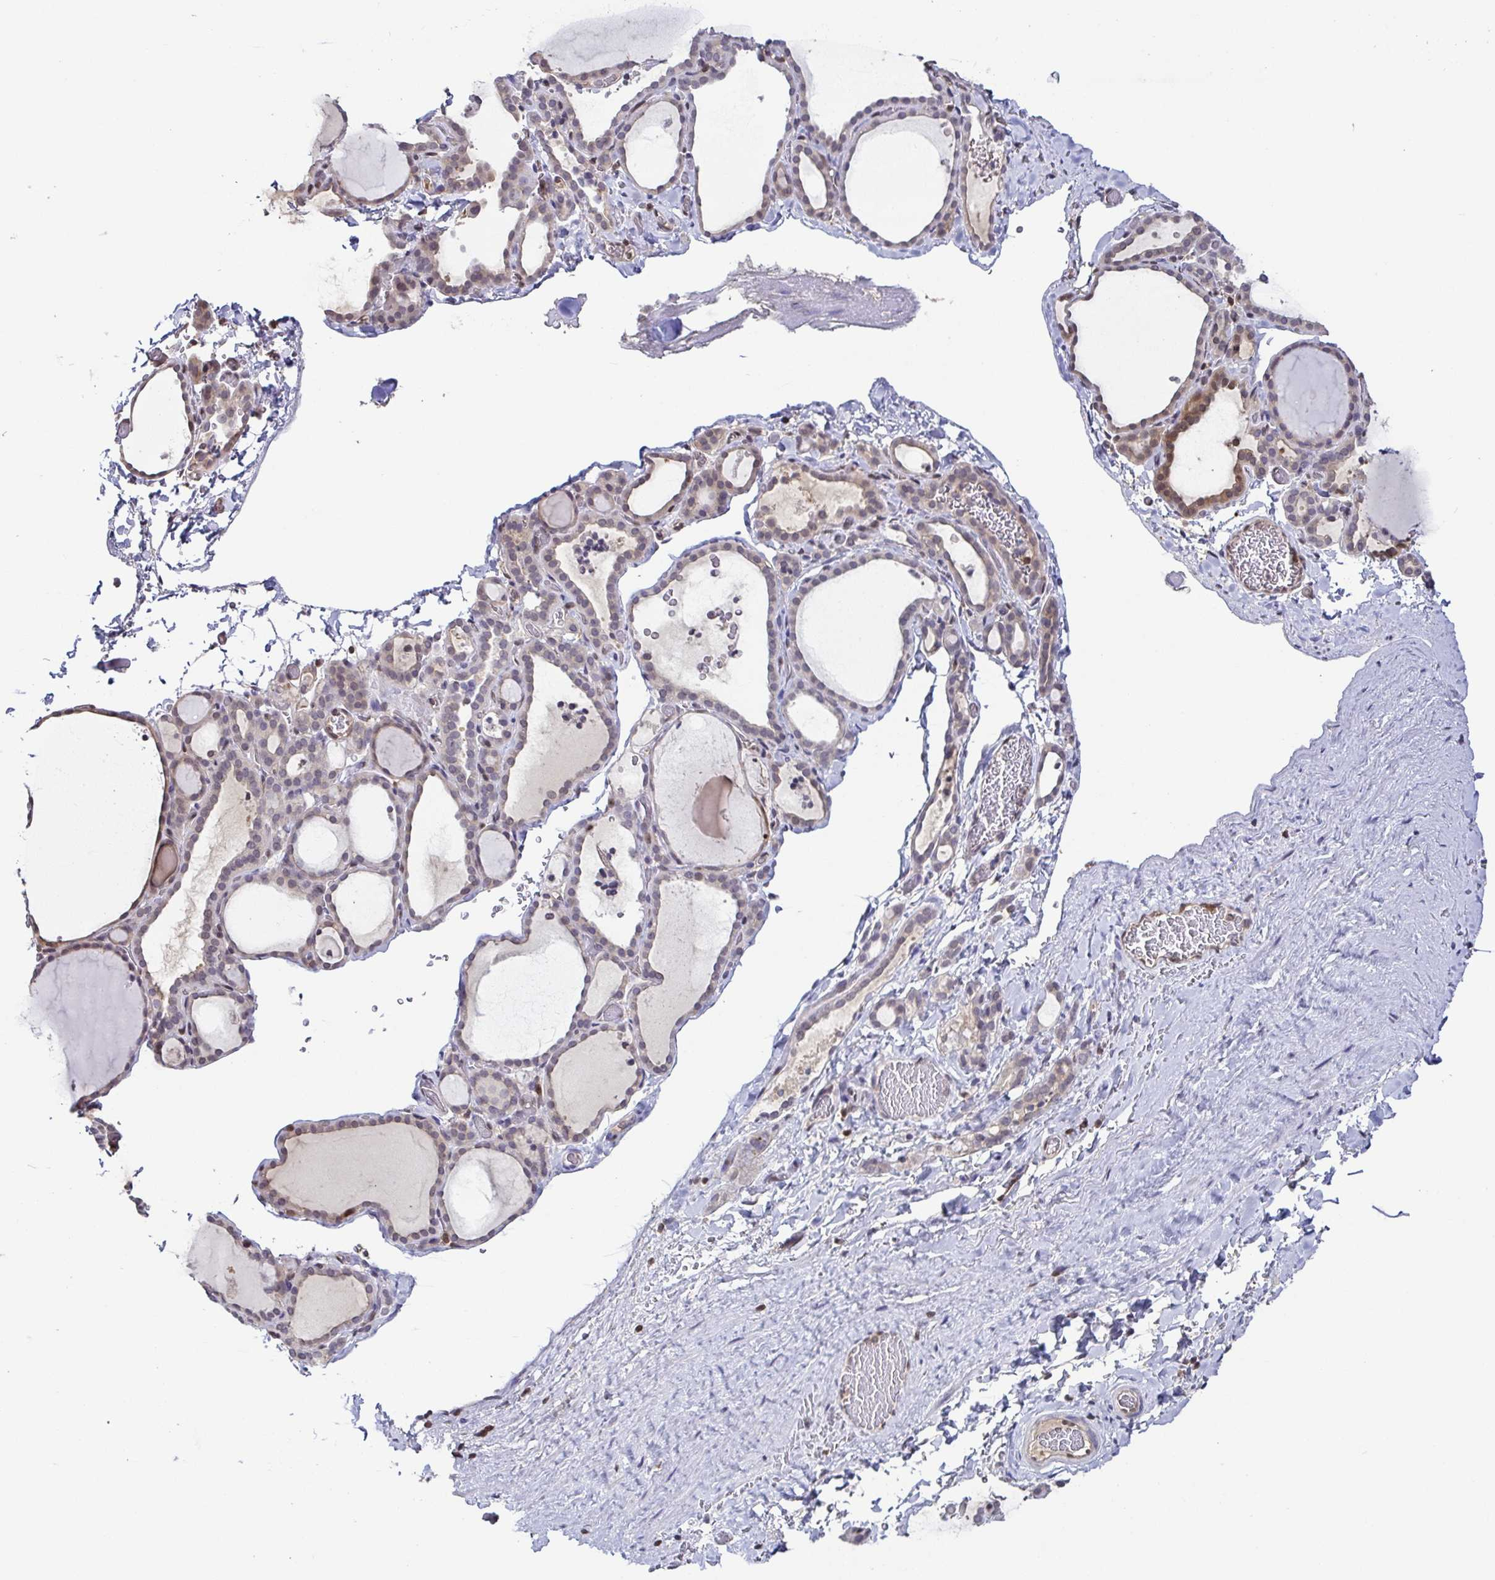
{"staining": {"intensity": "weak", "quantity": "<25%", "location": "cytoplasmic/membranous,nuclear"}, "tissue": "thyroid gland", "cell_type": "Glandular cells", "image_type": "normal", "snomed": [{"axis": "morphology", "description": "Normal tissue, NOS"}, {"axis": "topography", "description": "Thyroid gland"}], "caption": "High power microscopy image of an immunohistochemistry (IHC) micrograph of benign thyroid gland, revealing no significant positivity in glandular cells.", "gene": "PSMB9", "patient": {"sex": "female", "age": 22}}